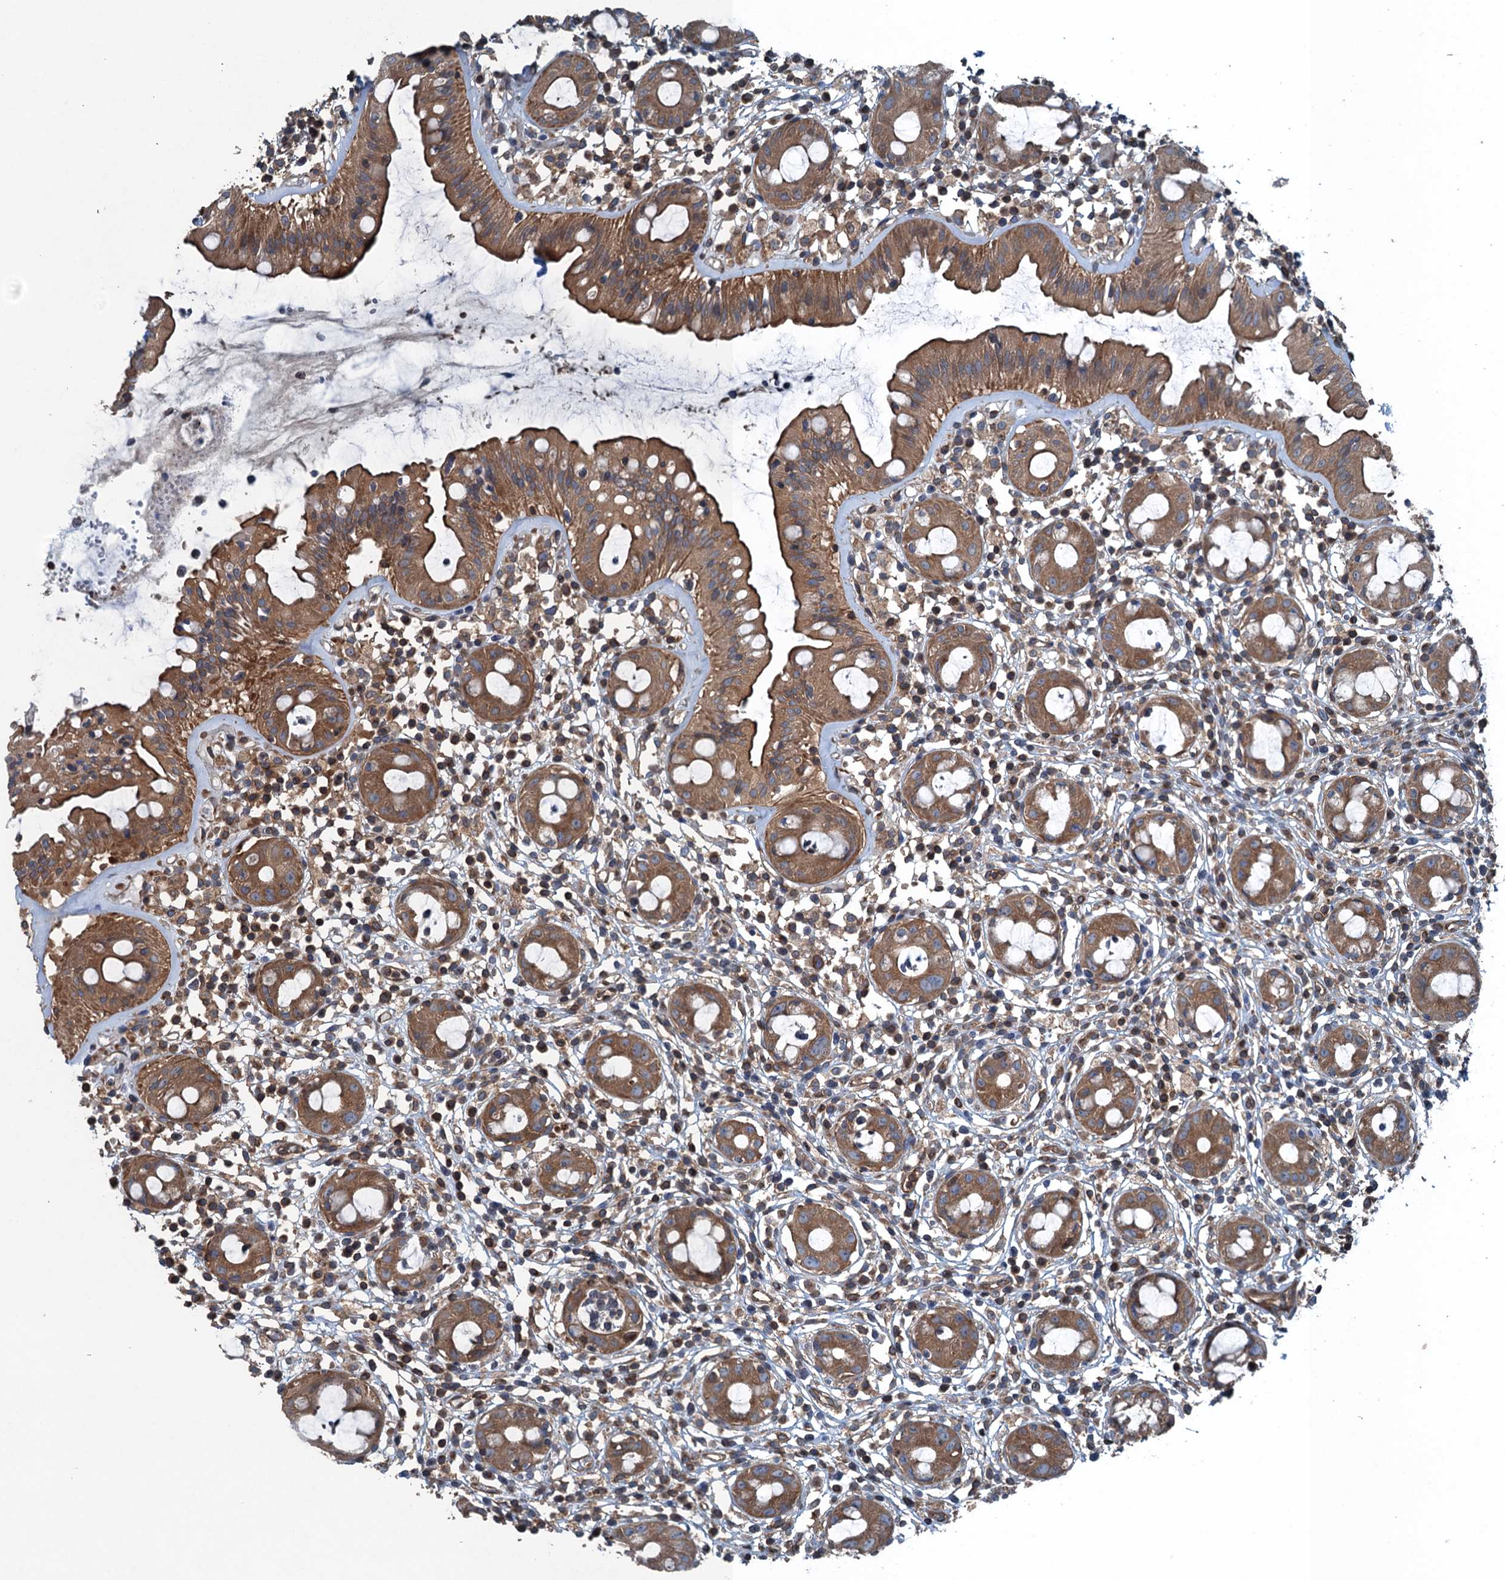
{"staining": {"intensity": "moderate", "quantity": ">75%", "location": "cytoplasmic/membranous"}, "tissue": "rectum", "cell_type": "Glandular cells", "image_type": "normal", "snomed": [{"axis": "morphology", "description": "Normal tissue, NOS"}, {"axis": "topography", "description": "Rectum"}], "caption": "This image exhibits immunohistochemistry (IHC) staining of normal human rectum, with medium moderate cytoplasmic/membranous staining in approximately >75% of glandular cells.", "gene": "TRAPPC8", "patient": {"sex": "female", "age": 57}}